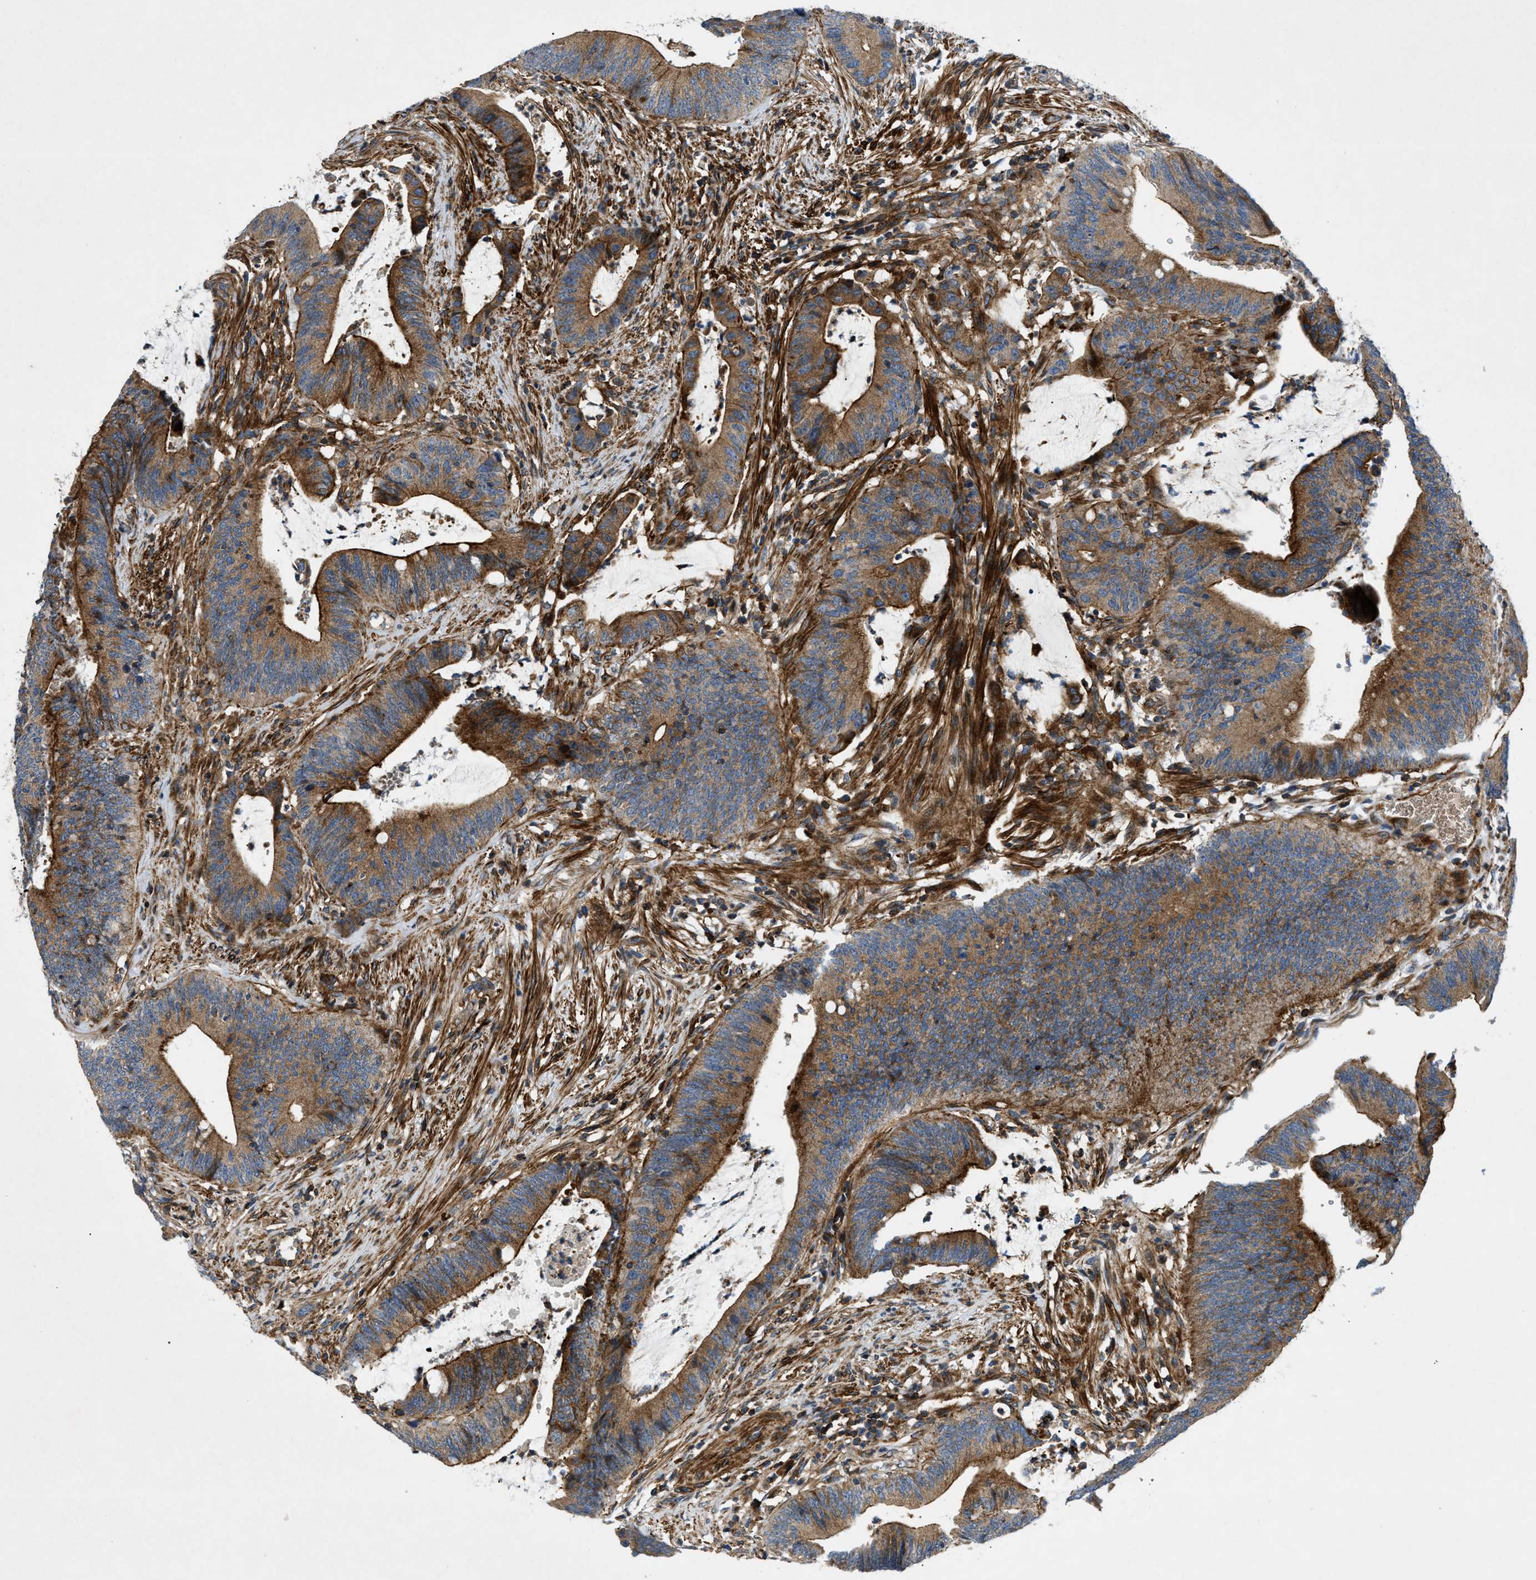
{"staining": {"intensity": "moderate", "quantity": ">75%", "location": "cytoplasmic/membranous"}, "tissue": "colorectal cancer", "cell_type": "Tumor cells", "image_type": "cancer", "snomed": [{"axis": "morphology", "description": "Normal tissue, NOS"}, {"axis": "morphology", "description": "Adenocarcinoma, NOS"}, {"axis": "topography", "description": "Rectum"}], "caption": "Protein expression analysis of colorectal cancer (adenocarcinoma) exhibits moderate cytoplasmic/membranous positivity in about >75% of tumor cells.", "gene": "DHODH", "patient": {"sex": "female", "age": 66}}